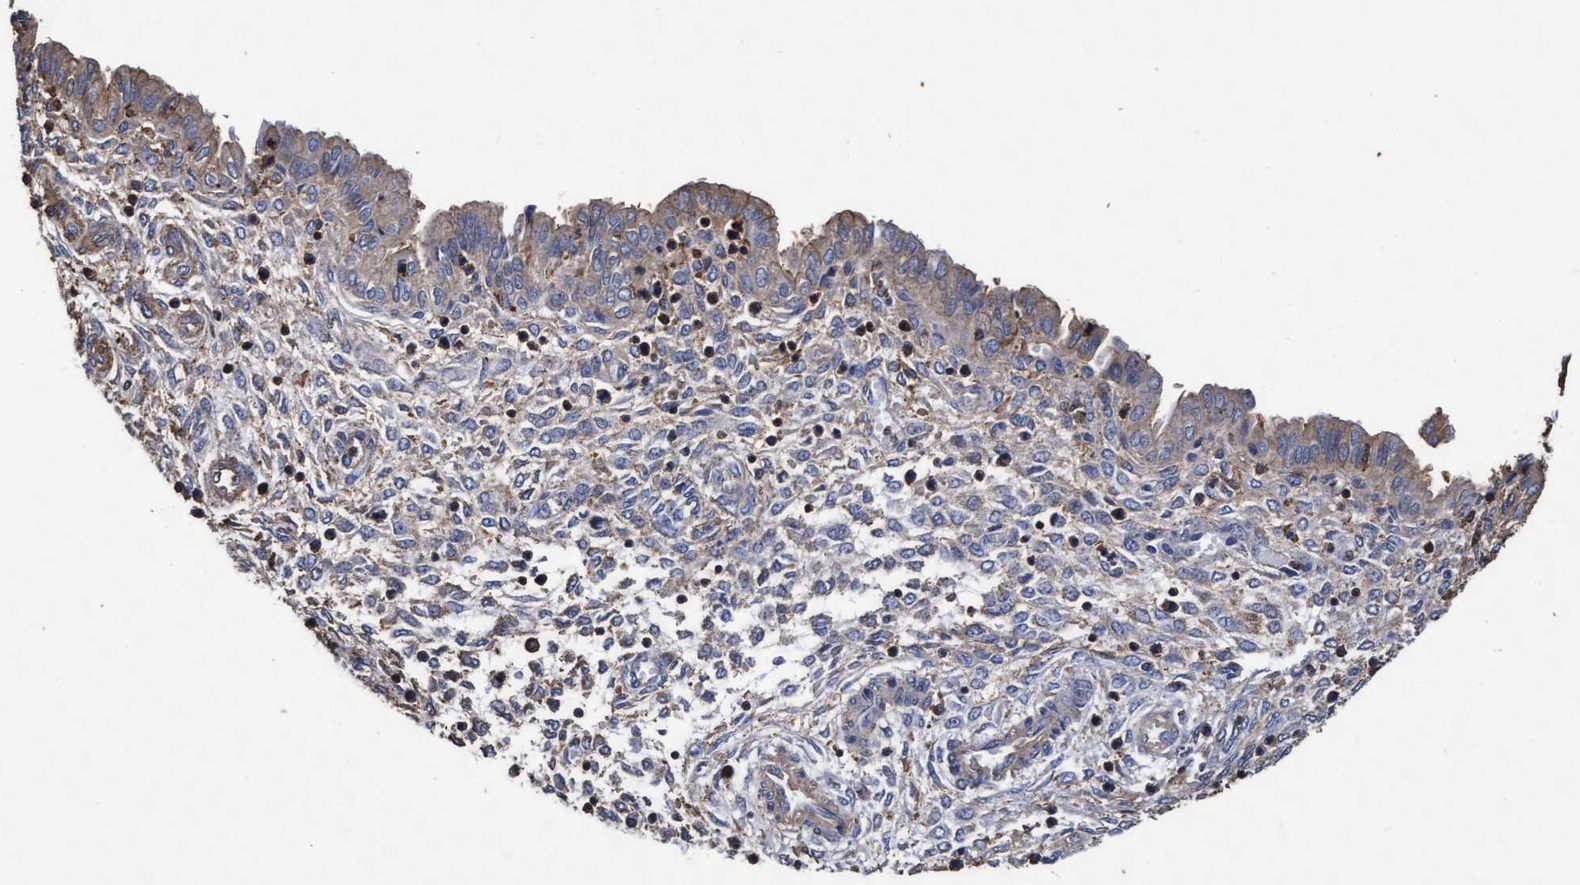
{"staining": {"intensity": "weak", "quantity": "<25%", "location": "cytoplasmic/membranous"}, "tissue": "endometrium", "cell_type": "Cells in endometrial stroma", "image_type": "normal", "snomed": [{"axis": "morphology", "description": "Normal tissue, NOS"}, {"axis": "topography", "description": "Endometrium"}], "caption": "Protein analysis of unremarkable endometrium exhibits no significant expression in cells in endometrial stroma. (DAB immunohistochemistry (IHC) visualized using brightfield microscopy, high magnification).", "gene": "GRHPR", "patient": {"sex": "female", "age": 33}}